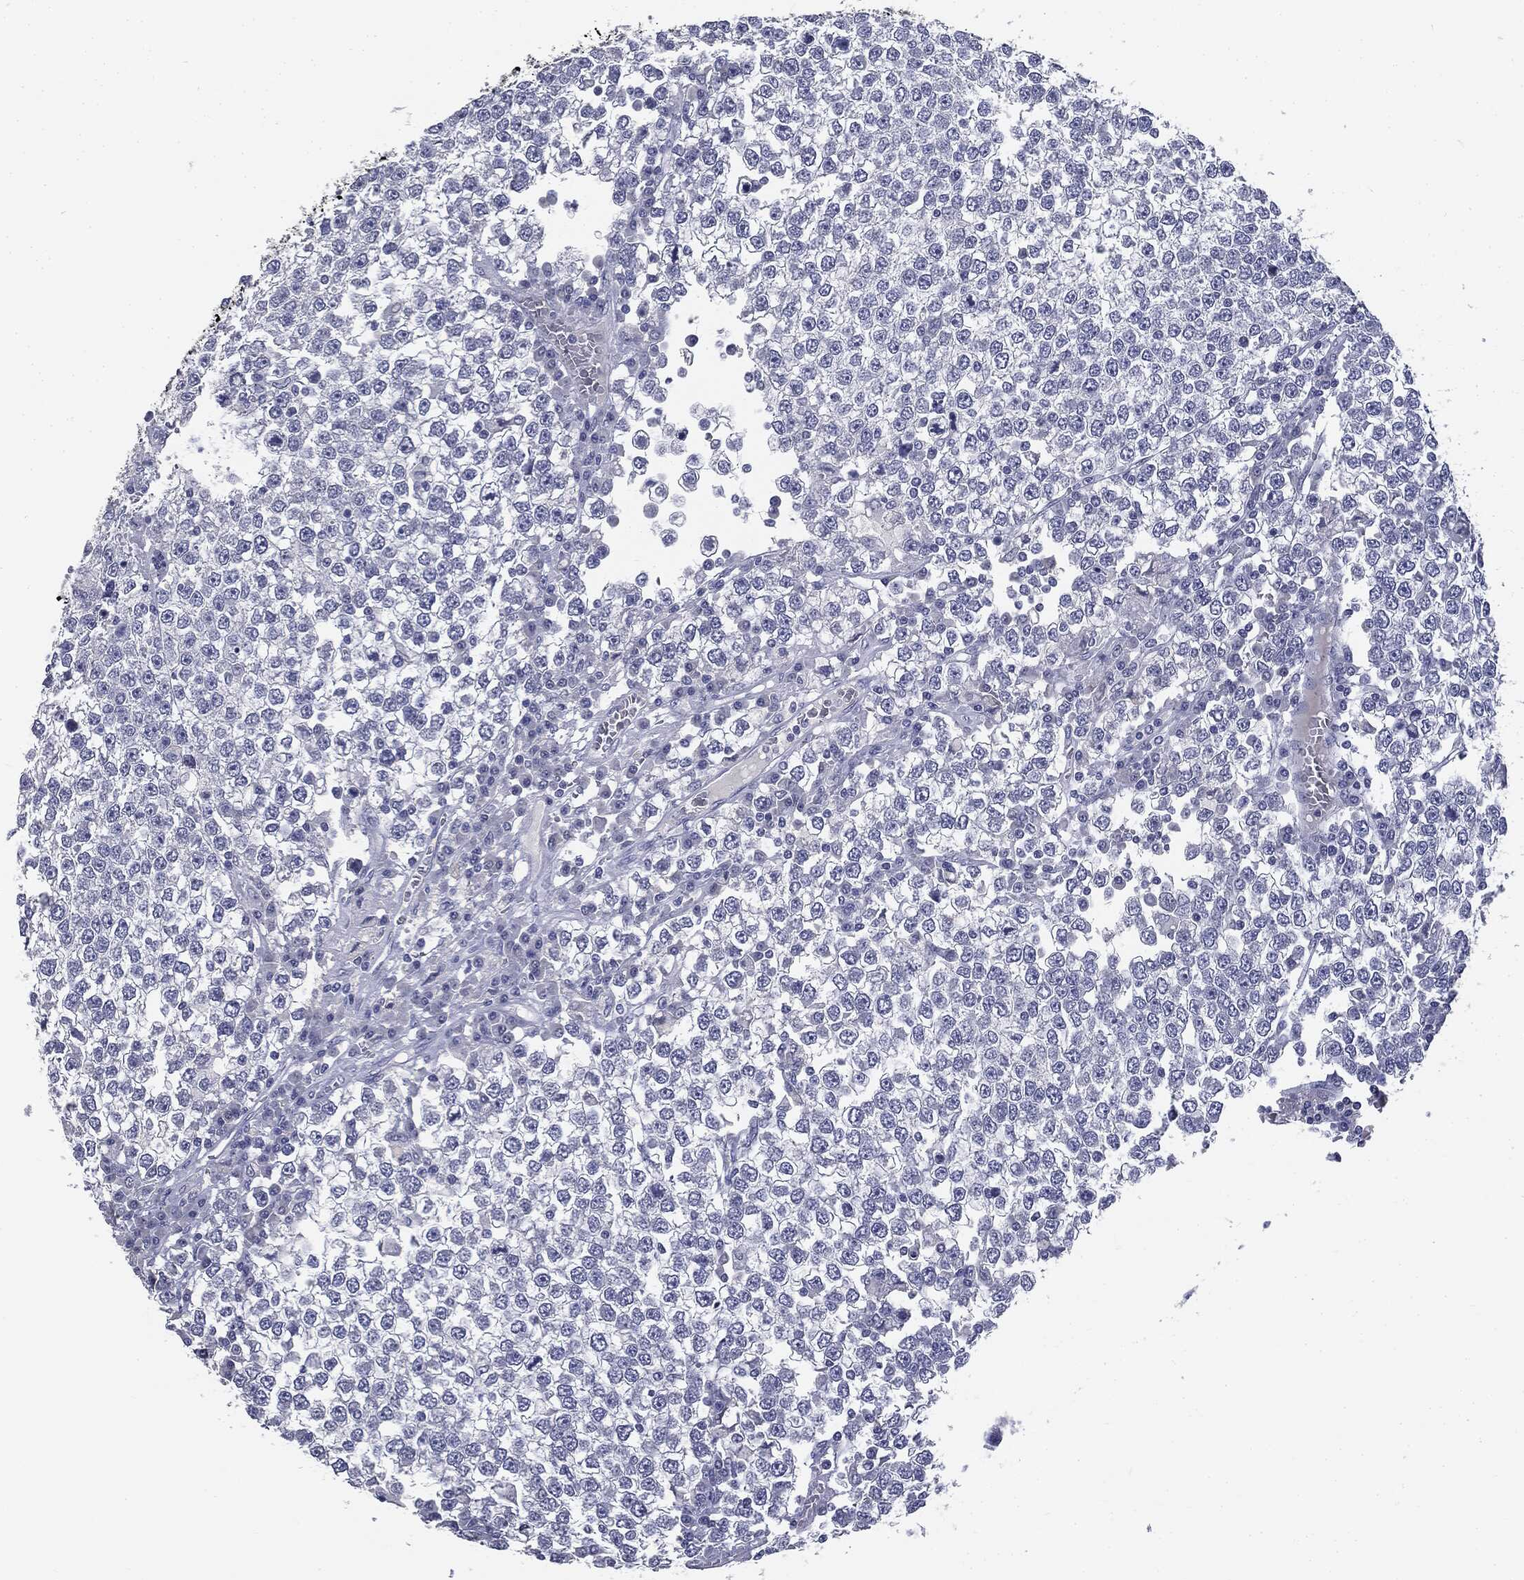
{"staining": {"intensity": "negative", "quantity": "none", "location": "none"}, "tissue": "testis cancer", "cell_type": "Tumor cells", "image_type": "cancer", "snomed": [{"axis": "morphology", "description": "Seminoma, NOS"}, {"axis": "topography", "description": "Testis"}], "caption": "High power microscopy histopathology image of an immunohistochemistry histopathology image of seminoma (testis), revealing no significant expression in tumor cells.", "gene": "AFP", "patient": {"sex": "male", "age": 65}}